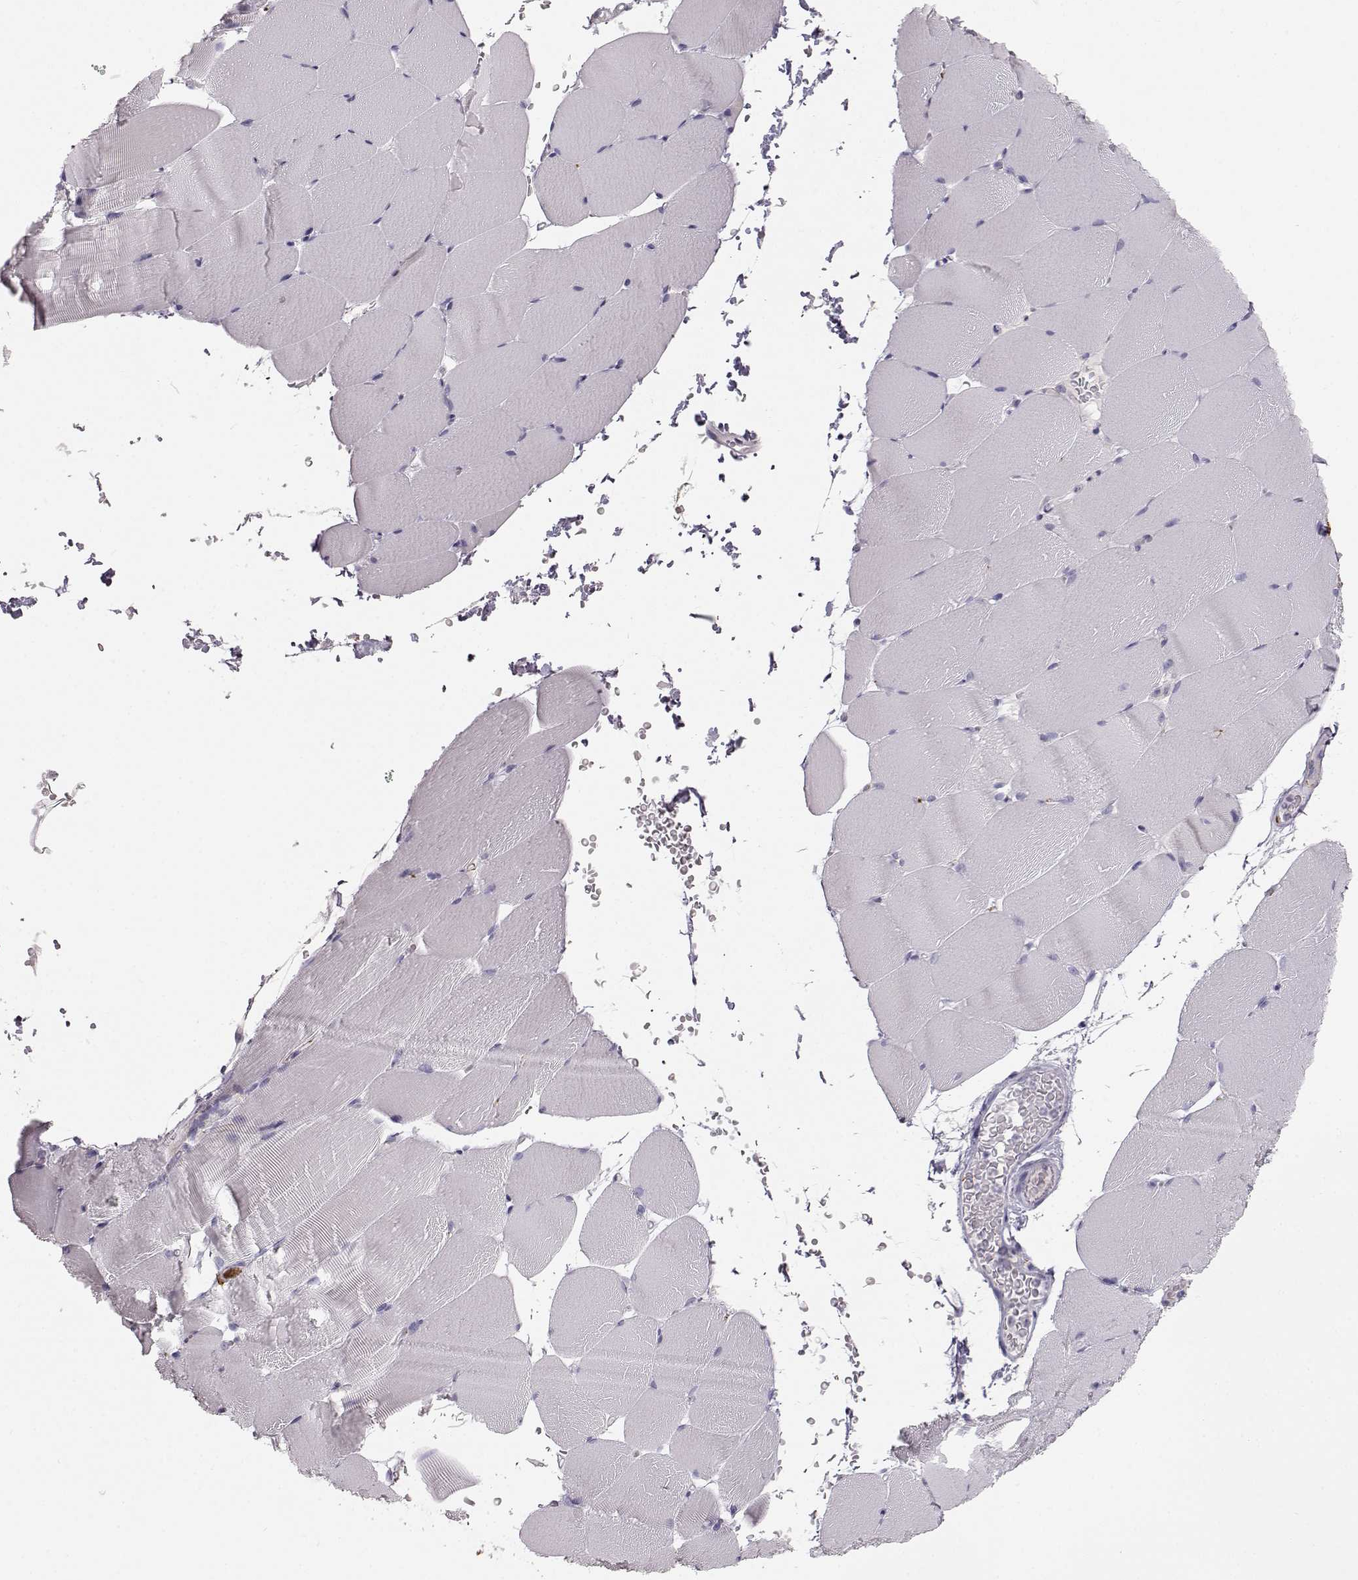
{"staining": {"intensity": "negative", "quantity": "none", "location": "none"}, "tissue": "skeletal muscle", "cell_type": "Myocytes", "image_type": "normal", "snomed": [{"axis": "morphology", "description": "Normal tissue, NOS"}, {"axis": "topography", "description": "Skeletal muscle"}], "caption": "Immunohistochemistry (IHC) image of benign skeletal muscle stained for a protein (brown), which shows no positivity in myocytes.", "gene": "KRTAP16", "patient": {"sex": "female", "age": 37}}